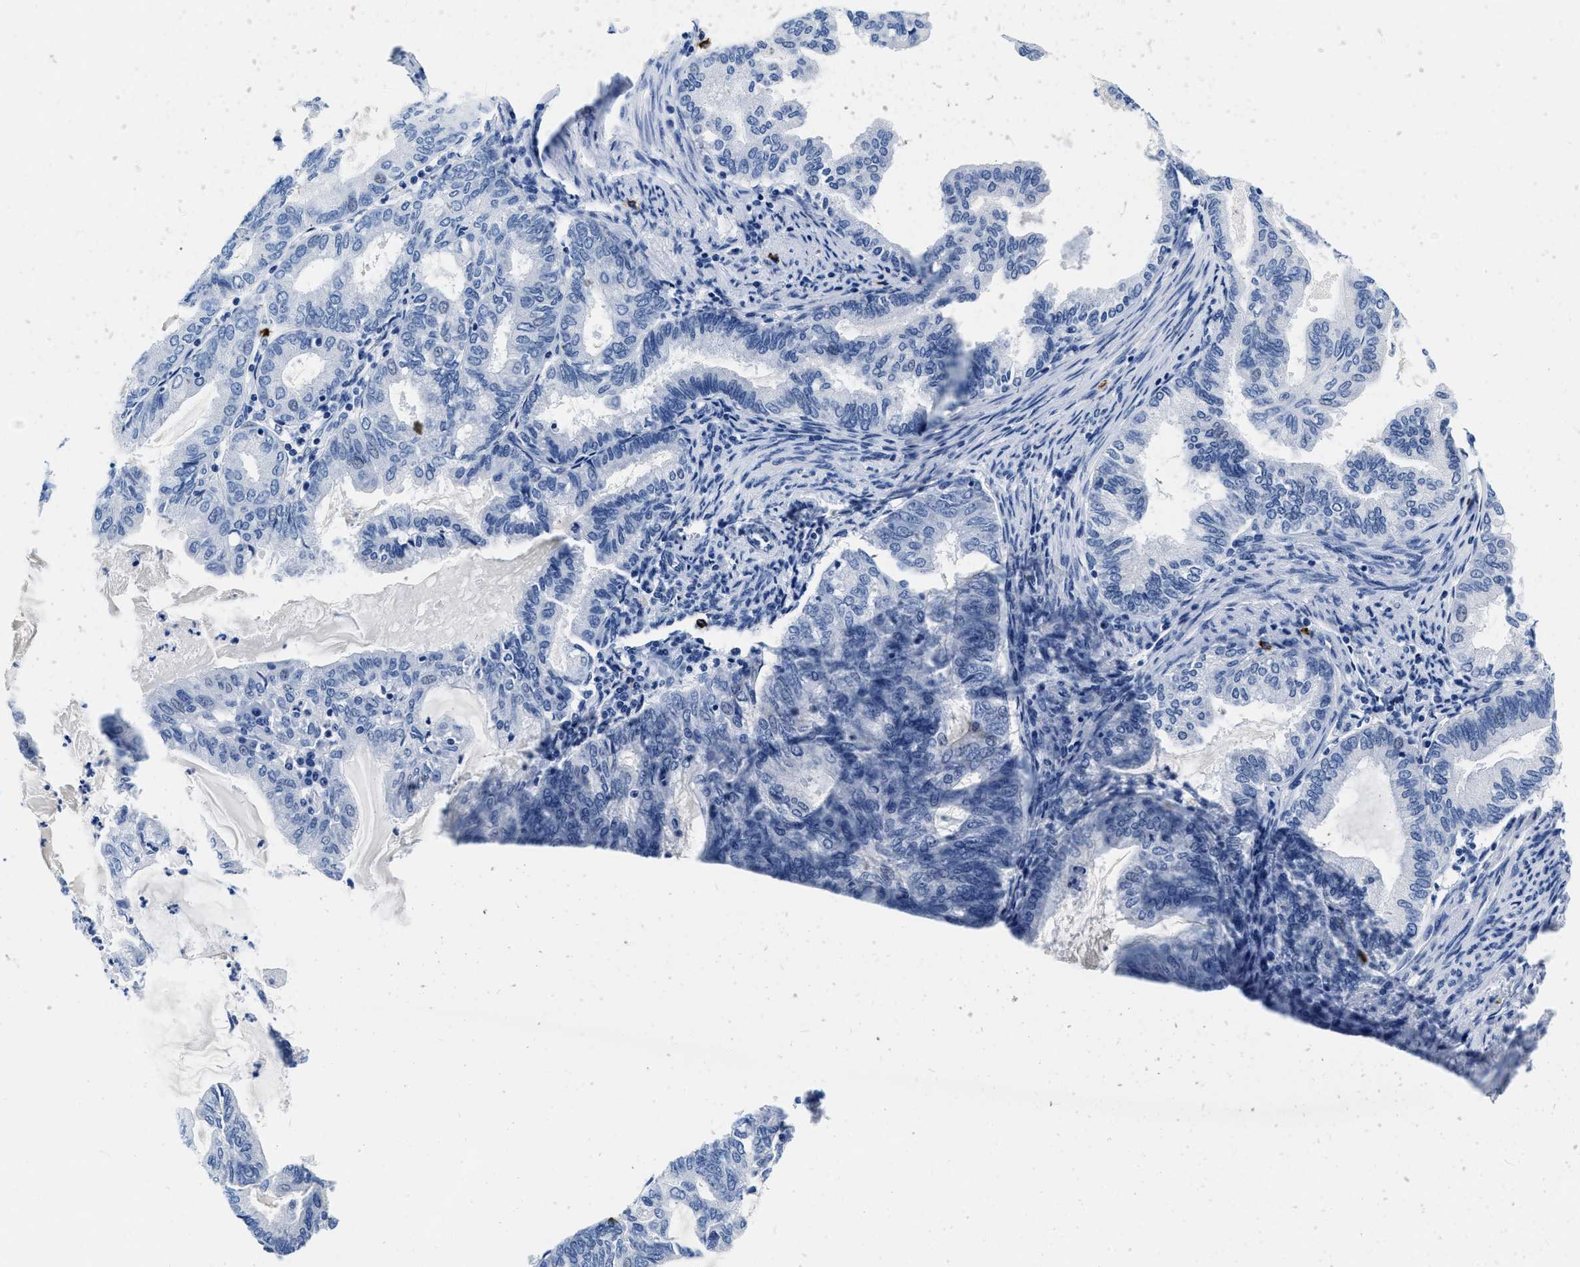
{"staining": {"intensity": "negative", "quantity": "none", "location": "none"}, "tissue": "endometrial cancer", "cell_type": "Tumor cells", "image_type": "cancer", "snomed": [{"axis": "morphology", "description": "Adenocarcinoma, NOS"}, {"axis": "topography", "description": "Endometrium"}], "caption": "Photomicrograph shows no protein staining in tumor cells of endometrial cancer (adenocarcinoma) tissue.", "gene": "CER1", "patient": {"sex": "female", "age": 86}}